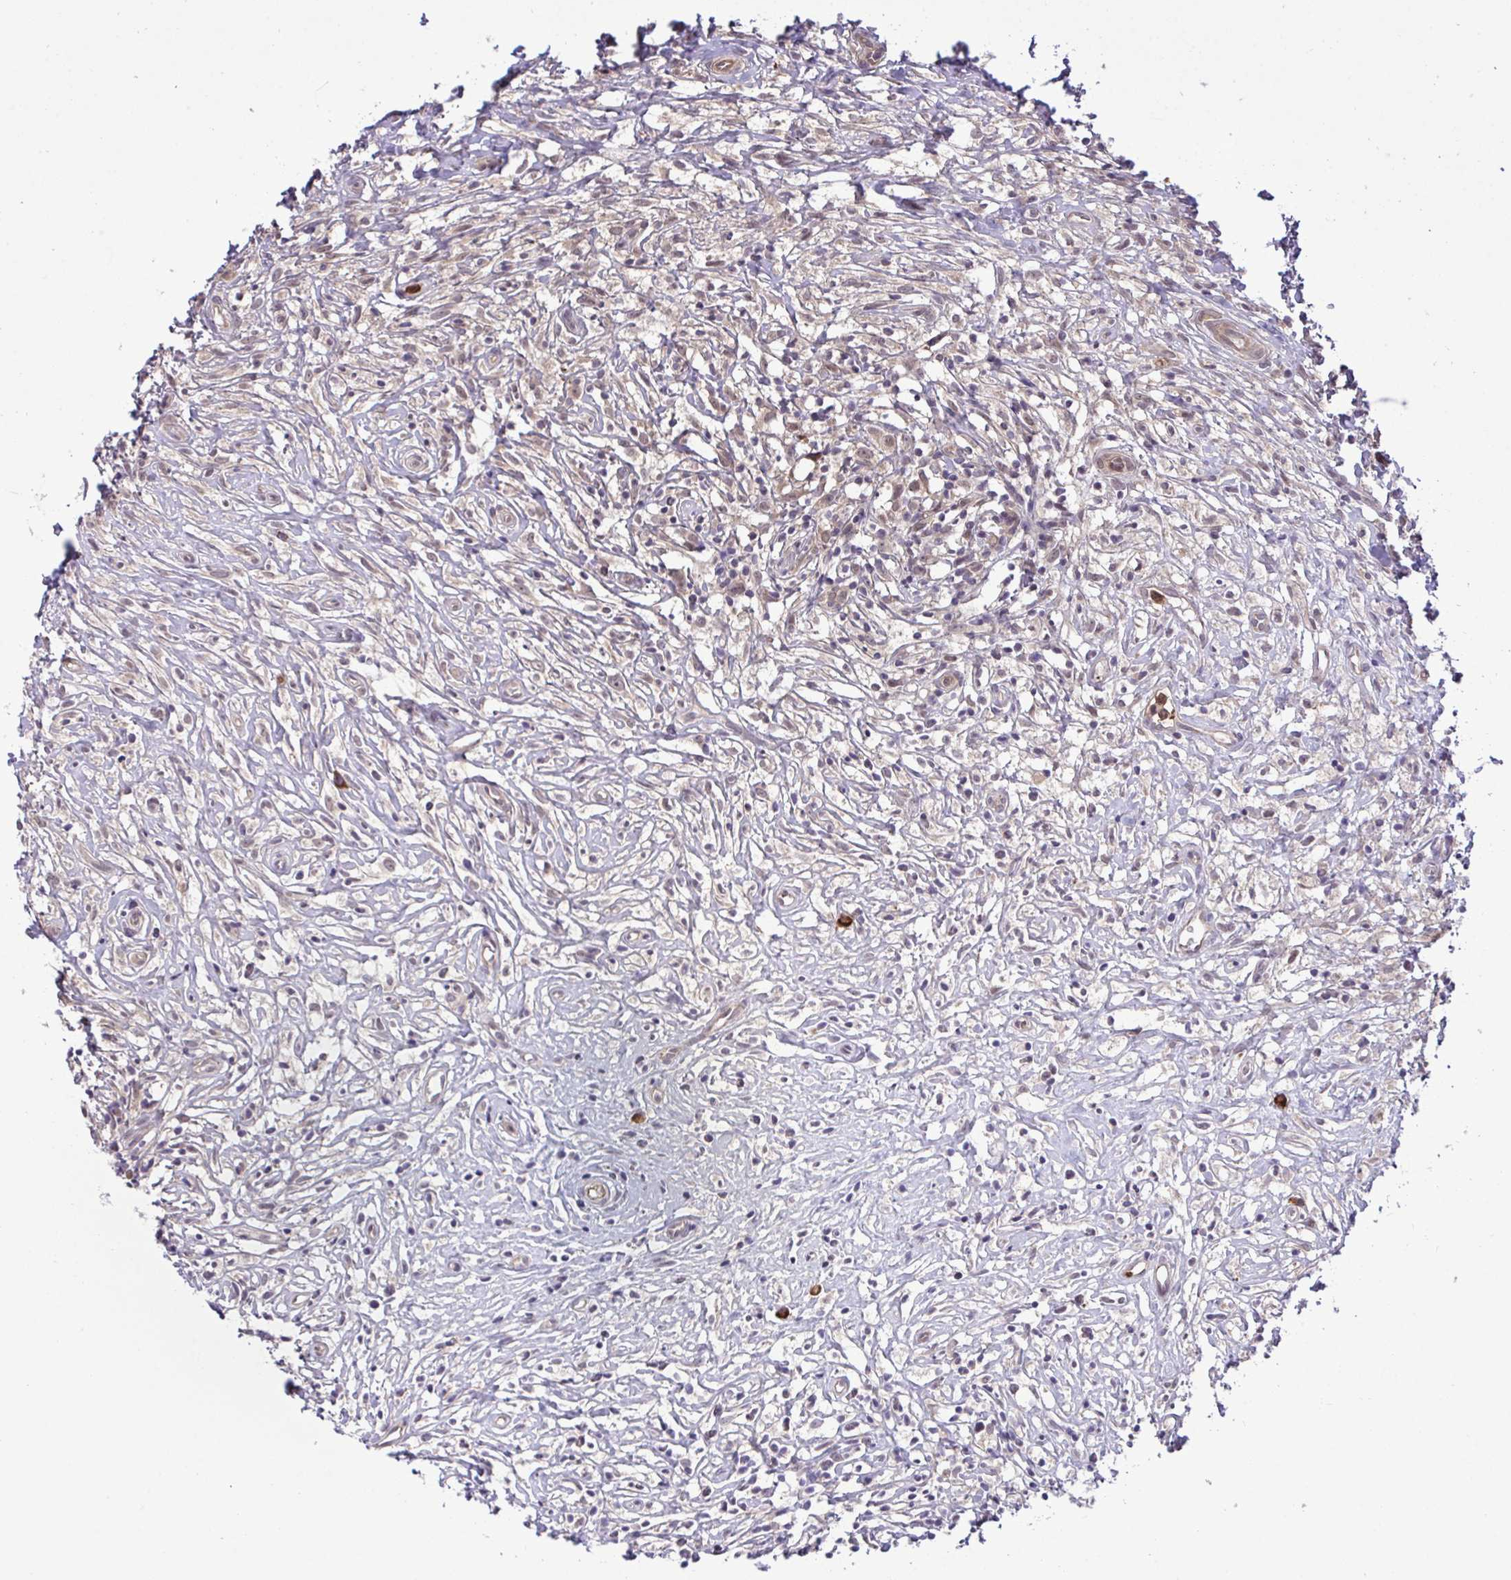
{"staining": {"intensity": "moderate", "quantity": ">75%", "location": "cytoplasmic/membranous"}, "tissue": "lymphoma", "cell_type": "Tumor cells", "image_type": "cancer", "snomed": [{"axis": "morphology", "description": "Hodgkin's disease, NOS"}, {"axis": "topography", "description": "No Tissue"}], "caption": "Protein staining reveals moderate cytoplasmic/membranous expression in about >75% of tumor cells in Hodgkin's disease.", "gene": "CMPK1", "patient": {"sex": "female", "age": 21}}